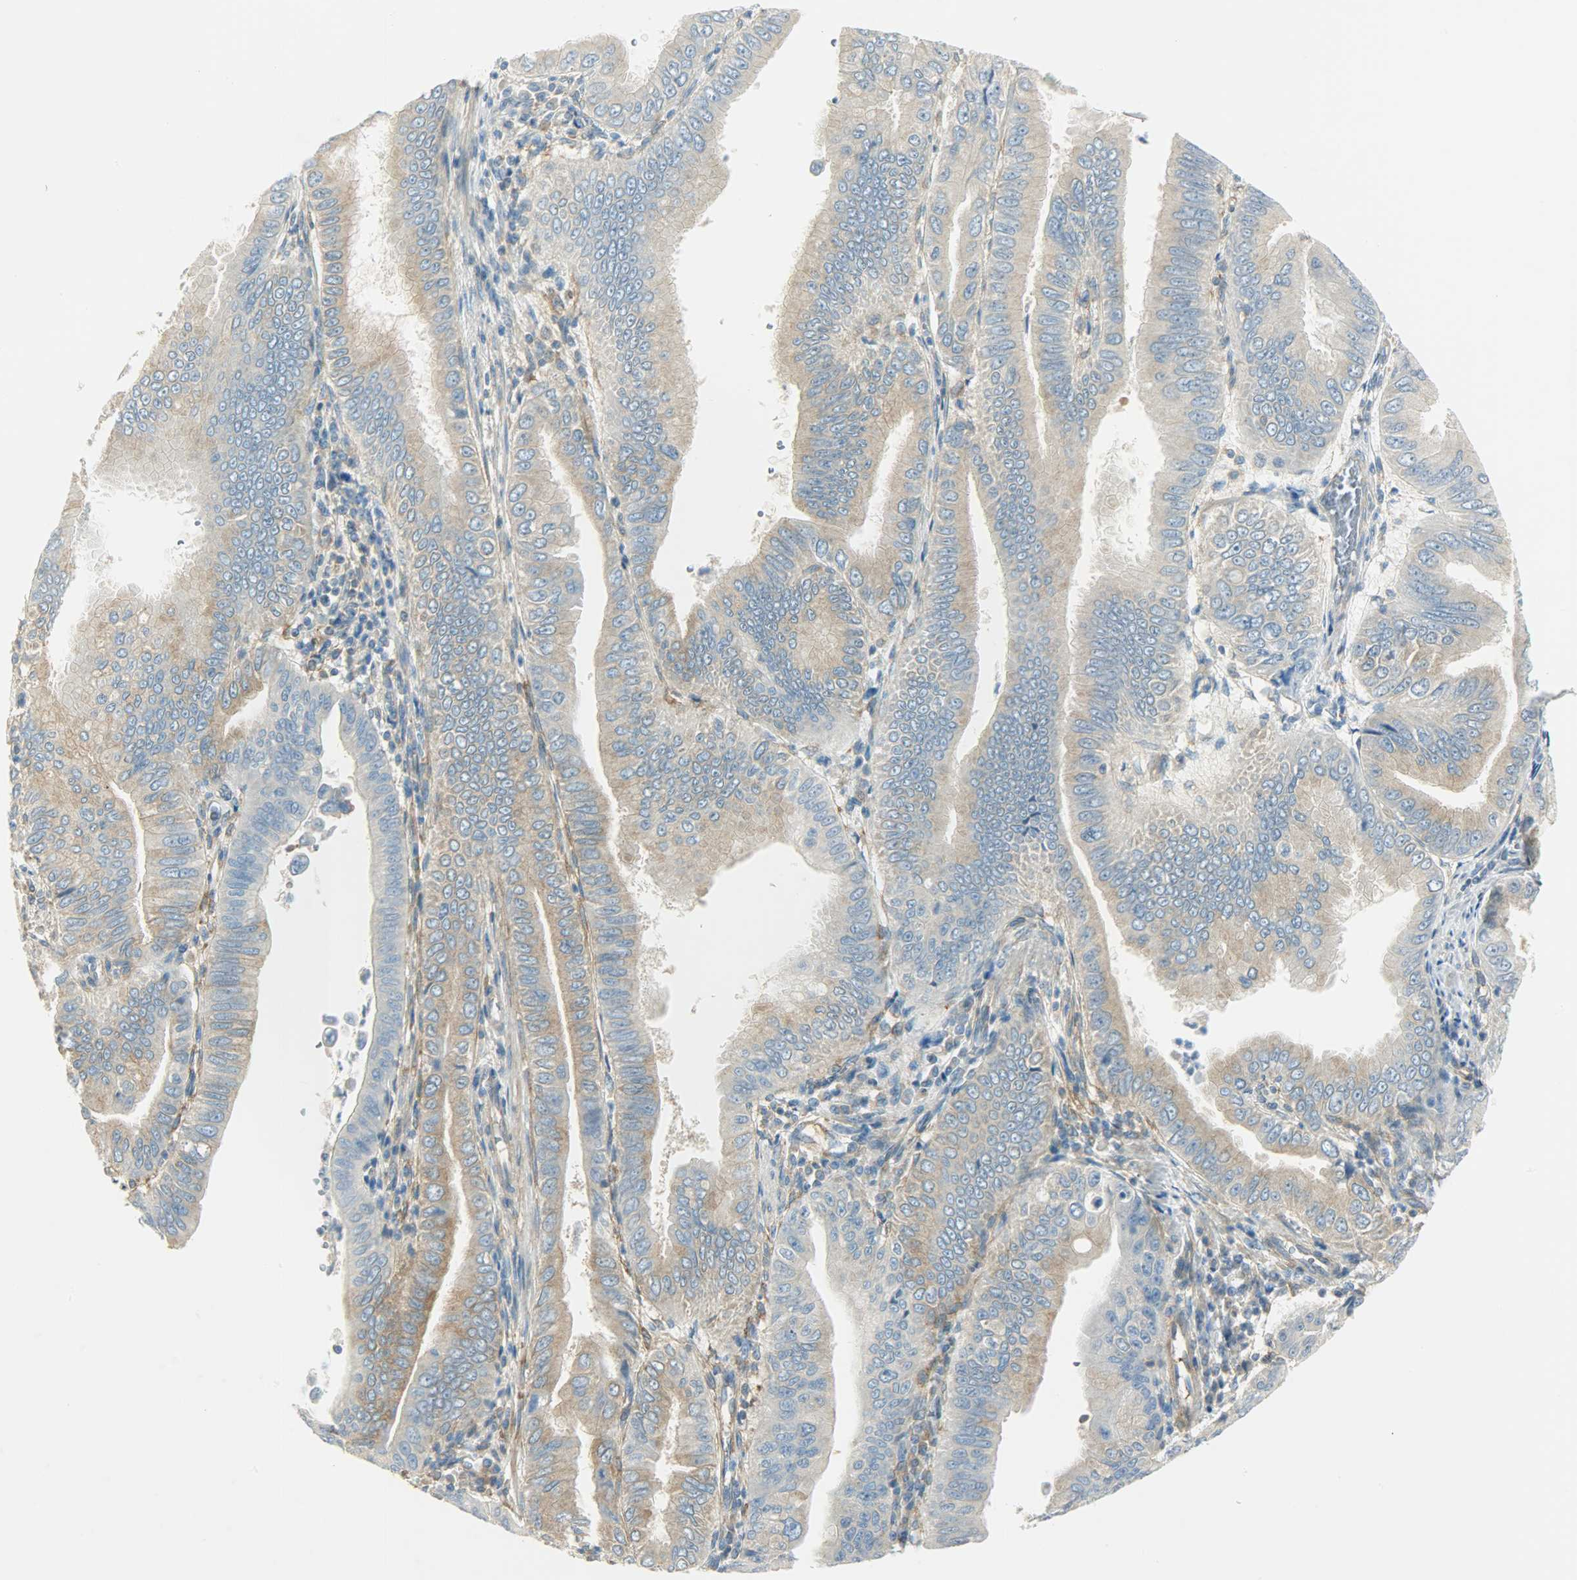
{"staining": {"intensity": "weak", "quantity": ">75%", "location": "cytoplasmic/membranous"}, "tissue": "pancreatic cancer", "cell_type": "Tumor cells", "image_type": "cancer", "snomed": [{"axis": "morphology", "description": "Normal tissue, NOS"}, {"axis": "topography", "description": "Lymph node"}], "caption": "Approximately >75% of tumor cells in human pancreatic cancer display weak cytoplasmic/membranous protein expression as visualized by brown immunohistochemical staining.", "gene": "TSC22D2", "patient": {"sex": "male", "age": 50}}